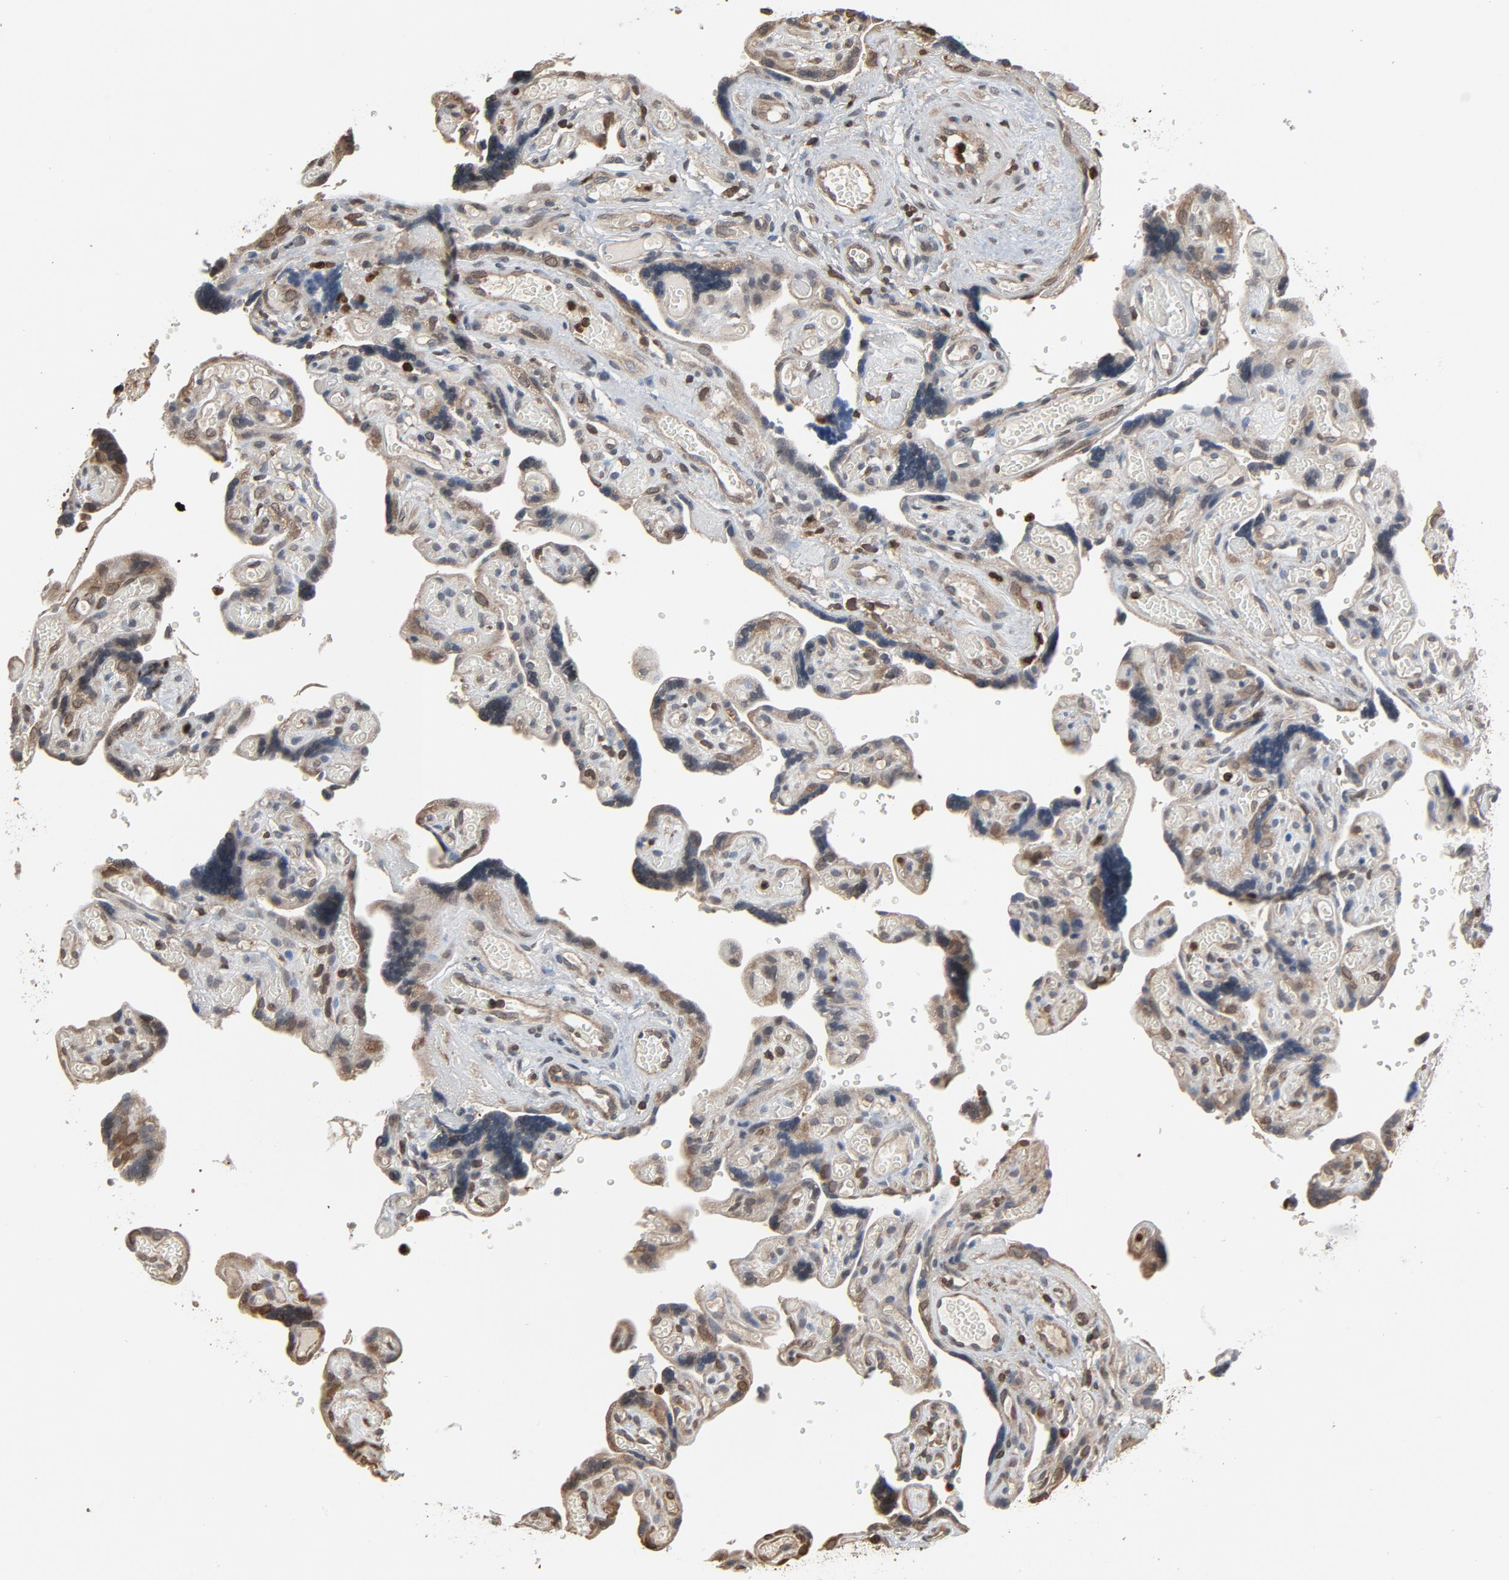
{"staining": {"intensity": "moderate", "quantity": ">75%", "location": "cytoplasmic/membranous"}, "tissue": "placenta", "cell_type": "Decidual cells", "image_type": "normal", "snomed": [{"axis": "morphology", "description": "Normal tissue, NOS"}, {"axis": "topography", "description": "Placenta"}], "caption": "Decidual cells exhibit medium levels of moderate cytoplasmic/membranous expression in approximately >75% of cells in normal human placenta.", "gene": "UBE2D1", "patient": {"sex": "female", "age": 30}}